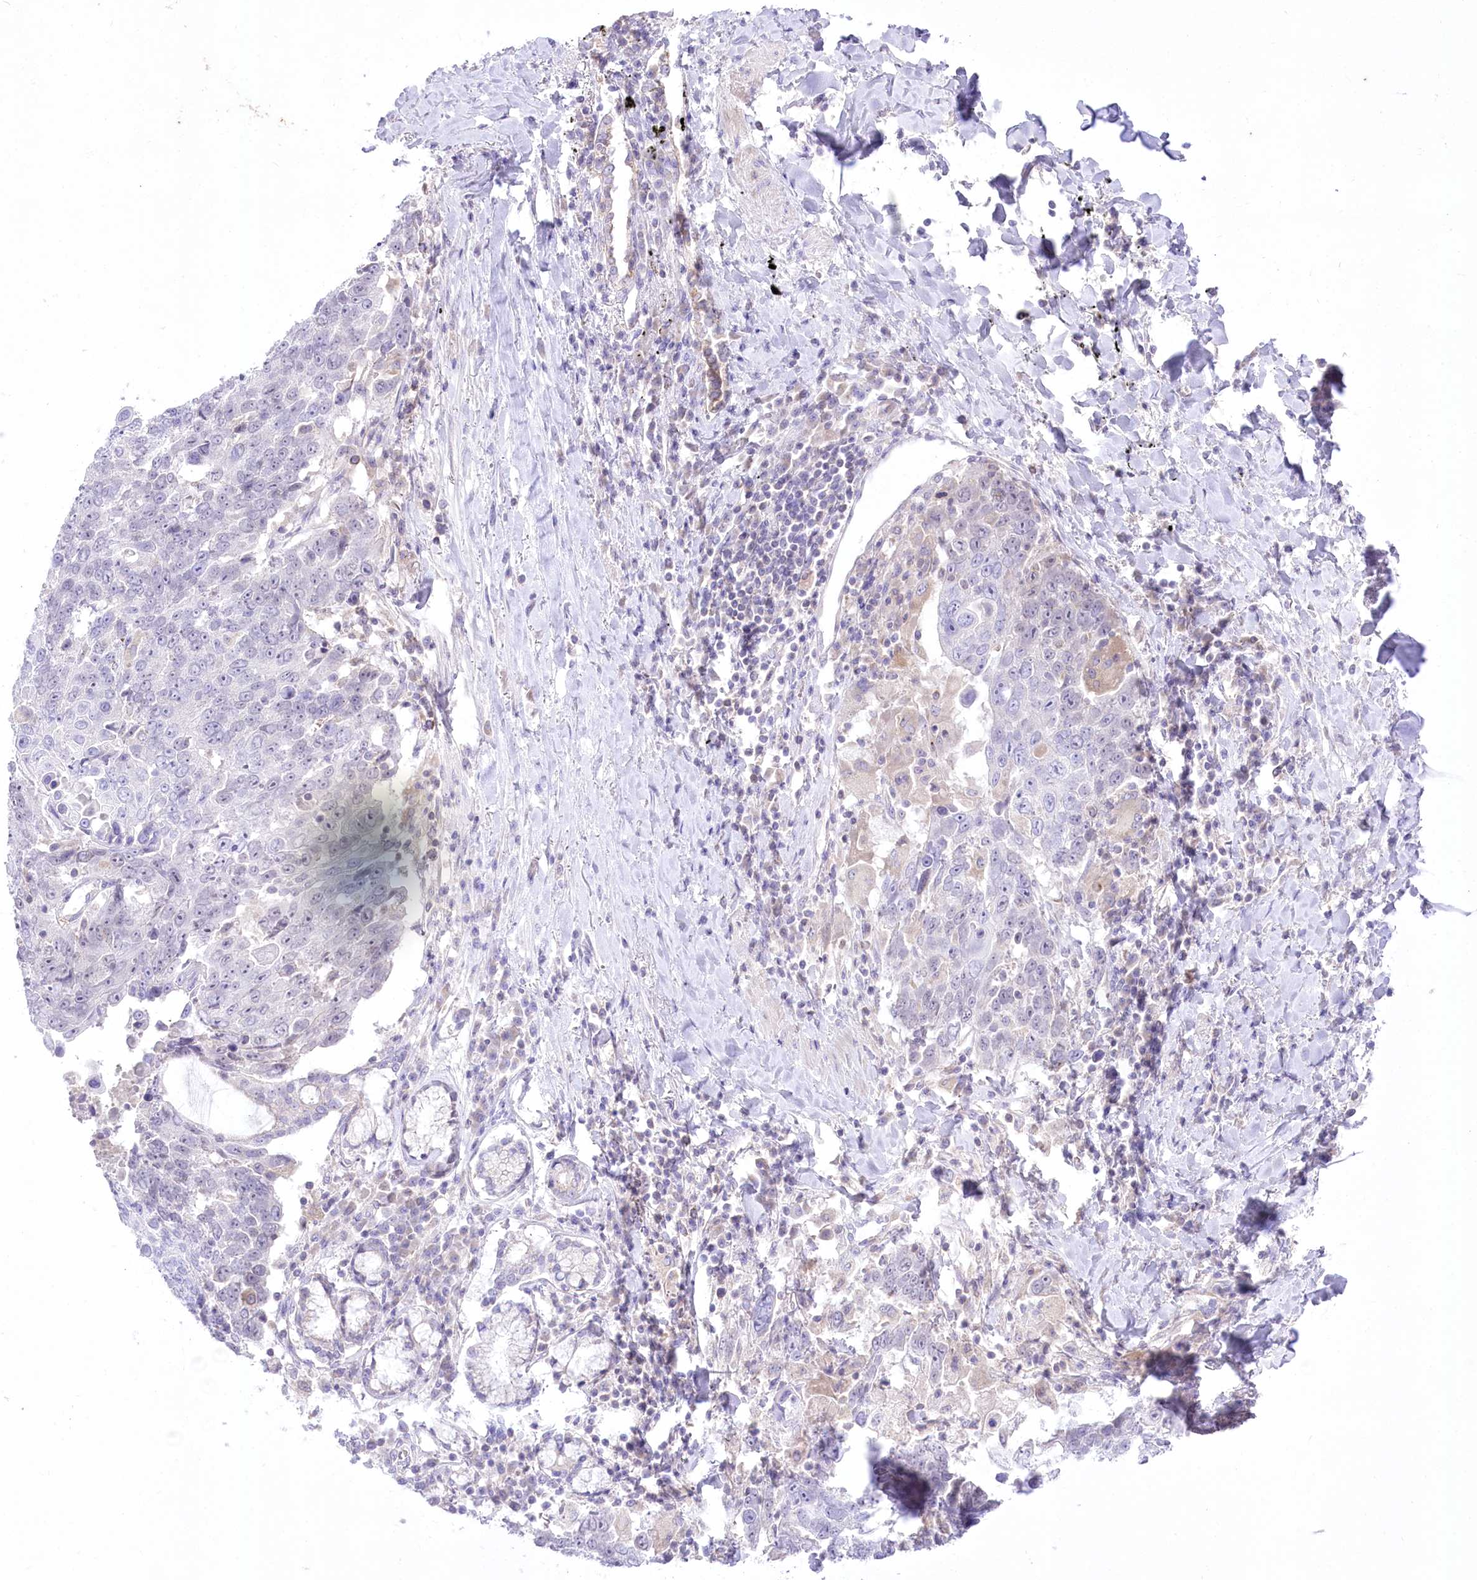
{"staining": {"intensity": "negative", "quantity": "none", "location": "none"}, "tissue": "lung cancer", "cell_type": "Tumor cells", "image_type": "cancer", "snomed": [{"axis": "morphology", "description": "Squamous cell carcinoma, NOS"}, {"axis": "topography", "description": "Lung"}], "caption": "This is an immunohistochemistry image of human lung cancer. There is no expression in tumor cells.", "gene": "HELT", "patient": {"sex": "male", "age": 66}}